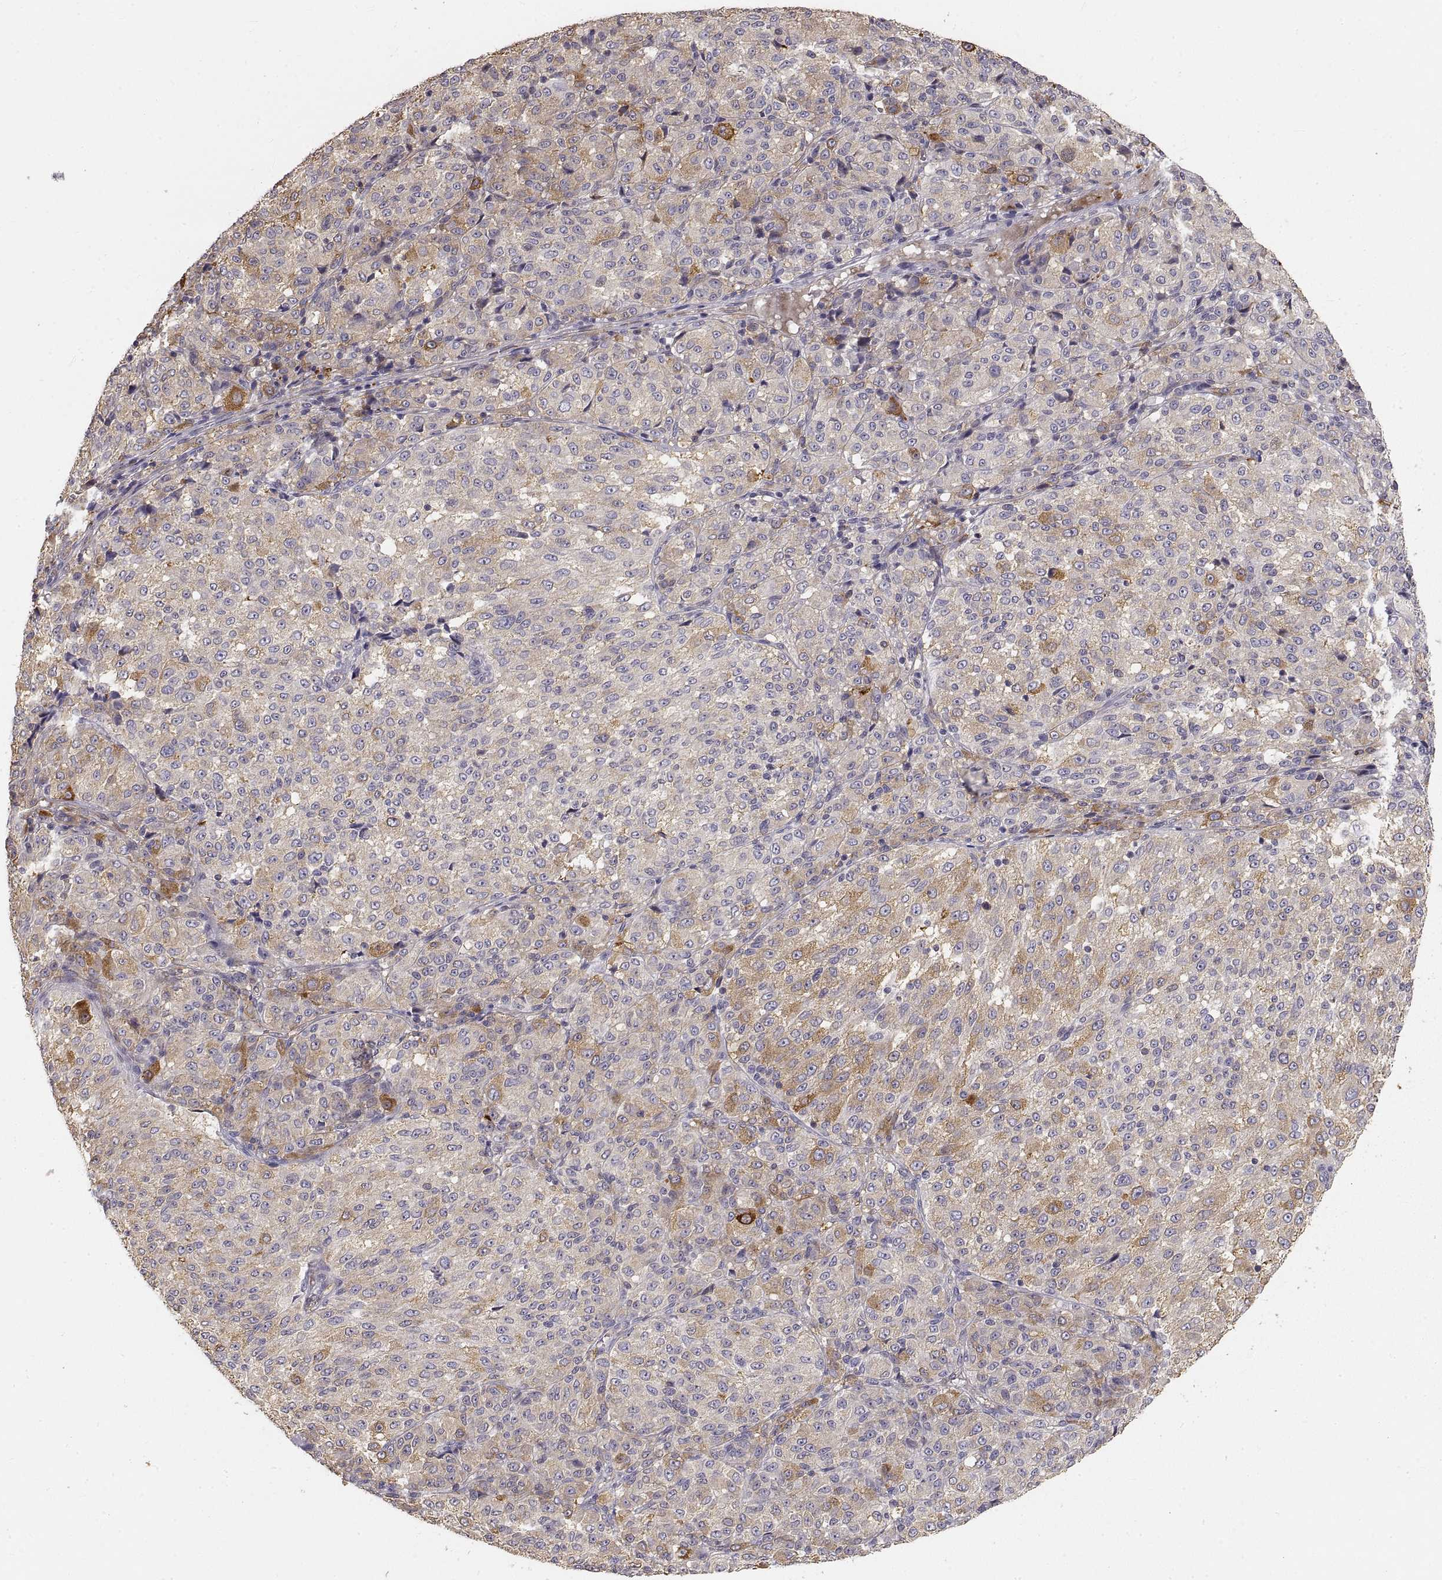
{"staining": {"intensity": "moderate", "quantity": "<25%", "location": "cytoplasmic/membranous"}, "tissue": "melanoma", "cell_type": "Tumor cells", "image_type": "cancer", "snomed": [{"axis": "morphology", "description": "Malignant melanoma, Metastatic site"}, {"axis": "topography", "description": "Brain"}], "caption": "A low amount of moderate cytoplasmic/membranous staining is identified in about <25% of tumor cells in melanoma tissue.", "gene": "HSP90AB1", "patient": {"sex": "female", "age": 56}}